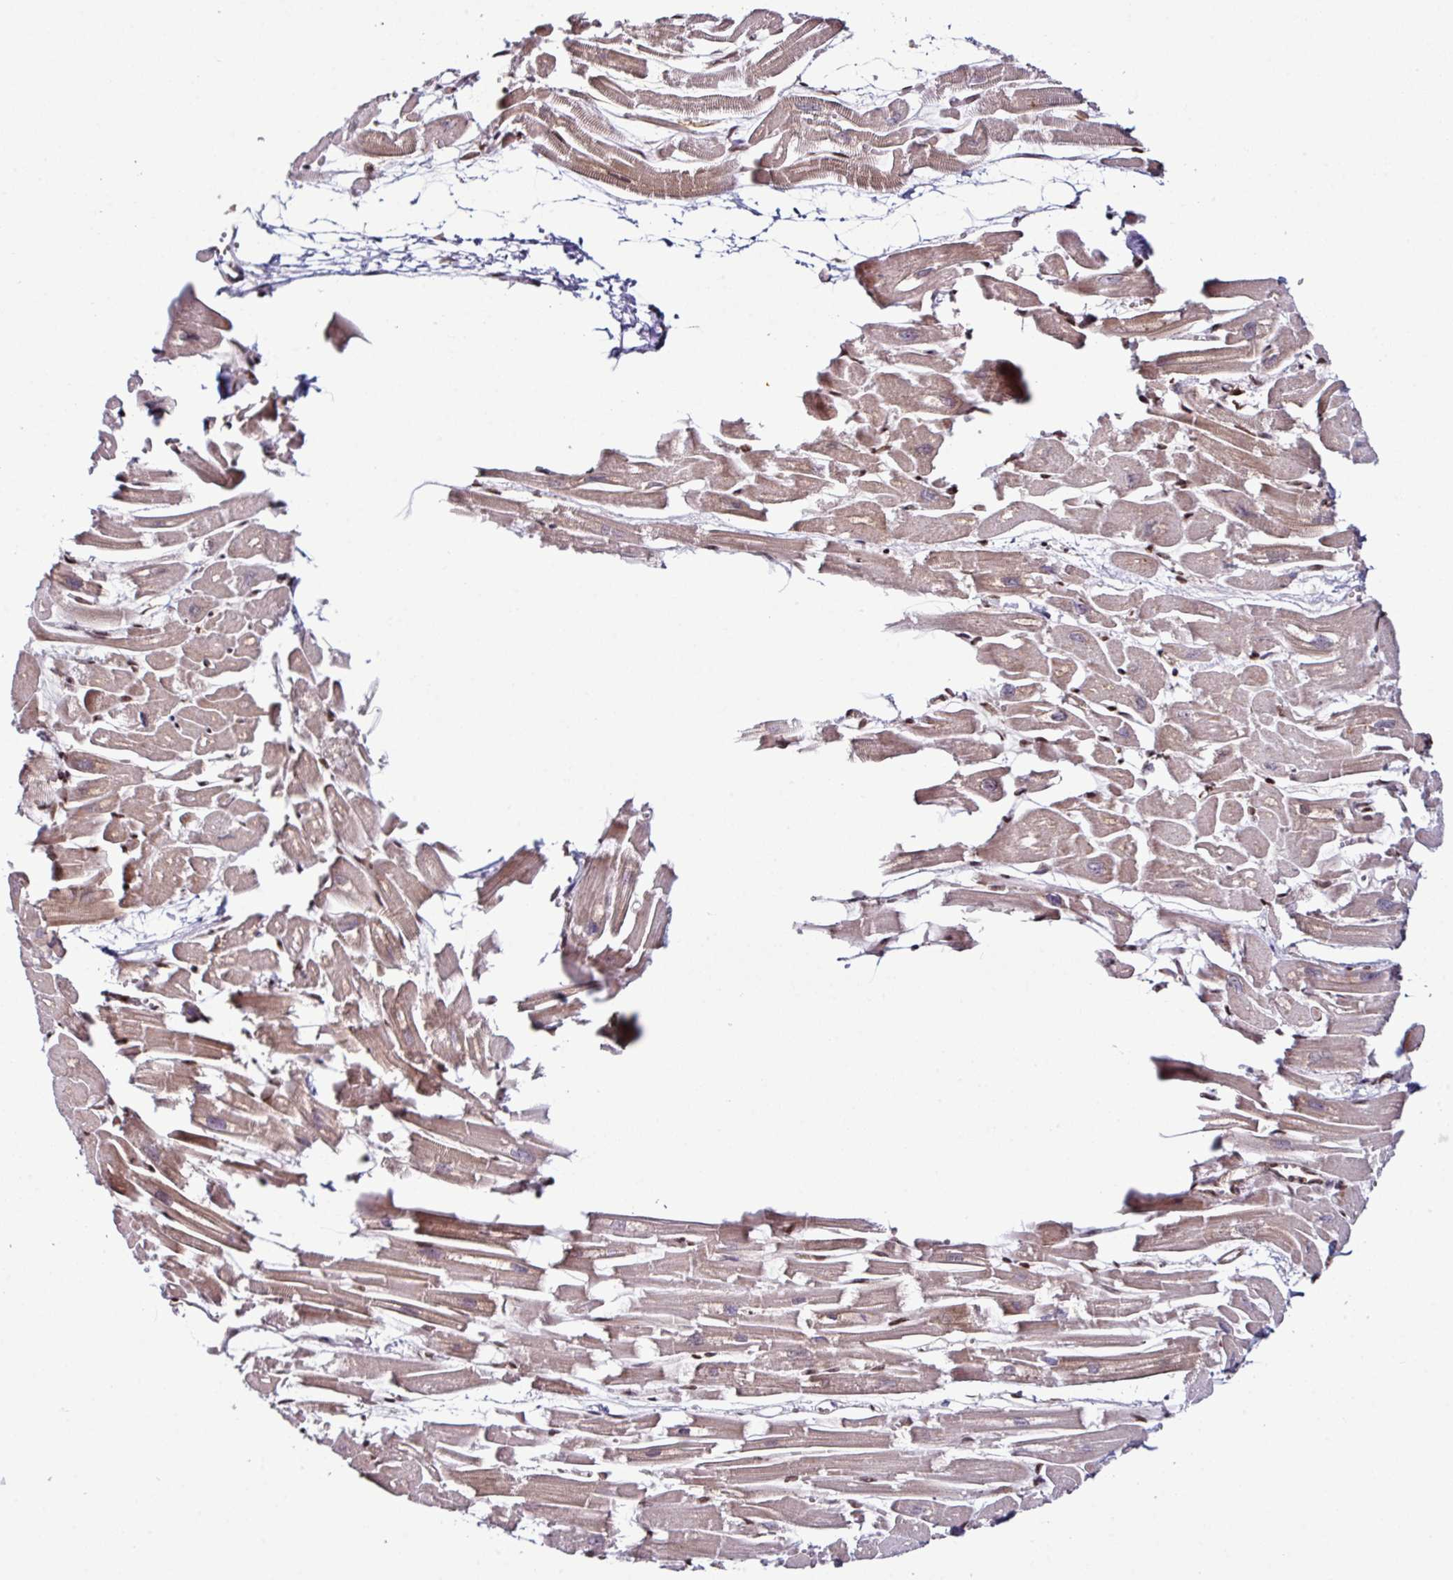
{"staining": {"intensity": "strong", "quantity": "25%-75%", "location": "cytoplasmic/membranous,nuclear"}, "tissue": "heart muscle", "cell_type": "Cardiomyocytes", "image_type": "normal", "snomed": [{"axis": "morphology", "description": "Normal tissue, NOS"}, {"axis": "topography", "description": "Heart"}], "caption": "Immunohistochemical staining of benign heart muscle exhibits 25%-75% levels of strong cytoplasmic/membranous,nuclear protein staining in approximately 25%-75% of cardiomyocytes. (DAB (3,3'-diaminobenzidine) IHC, brown staining for protein, blue staining for nuclei).", "gene": "MORF4L2", "patient": {"sex": "male", "age": 54}}